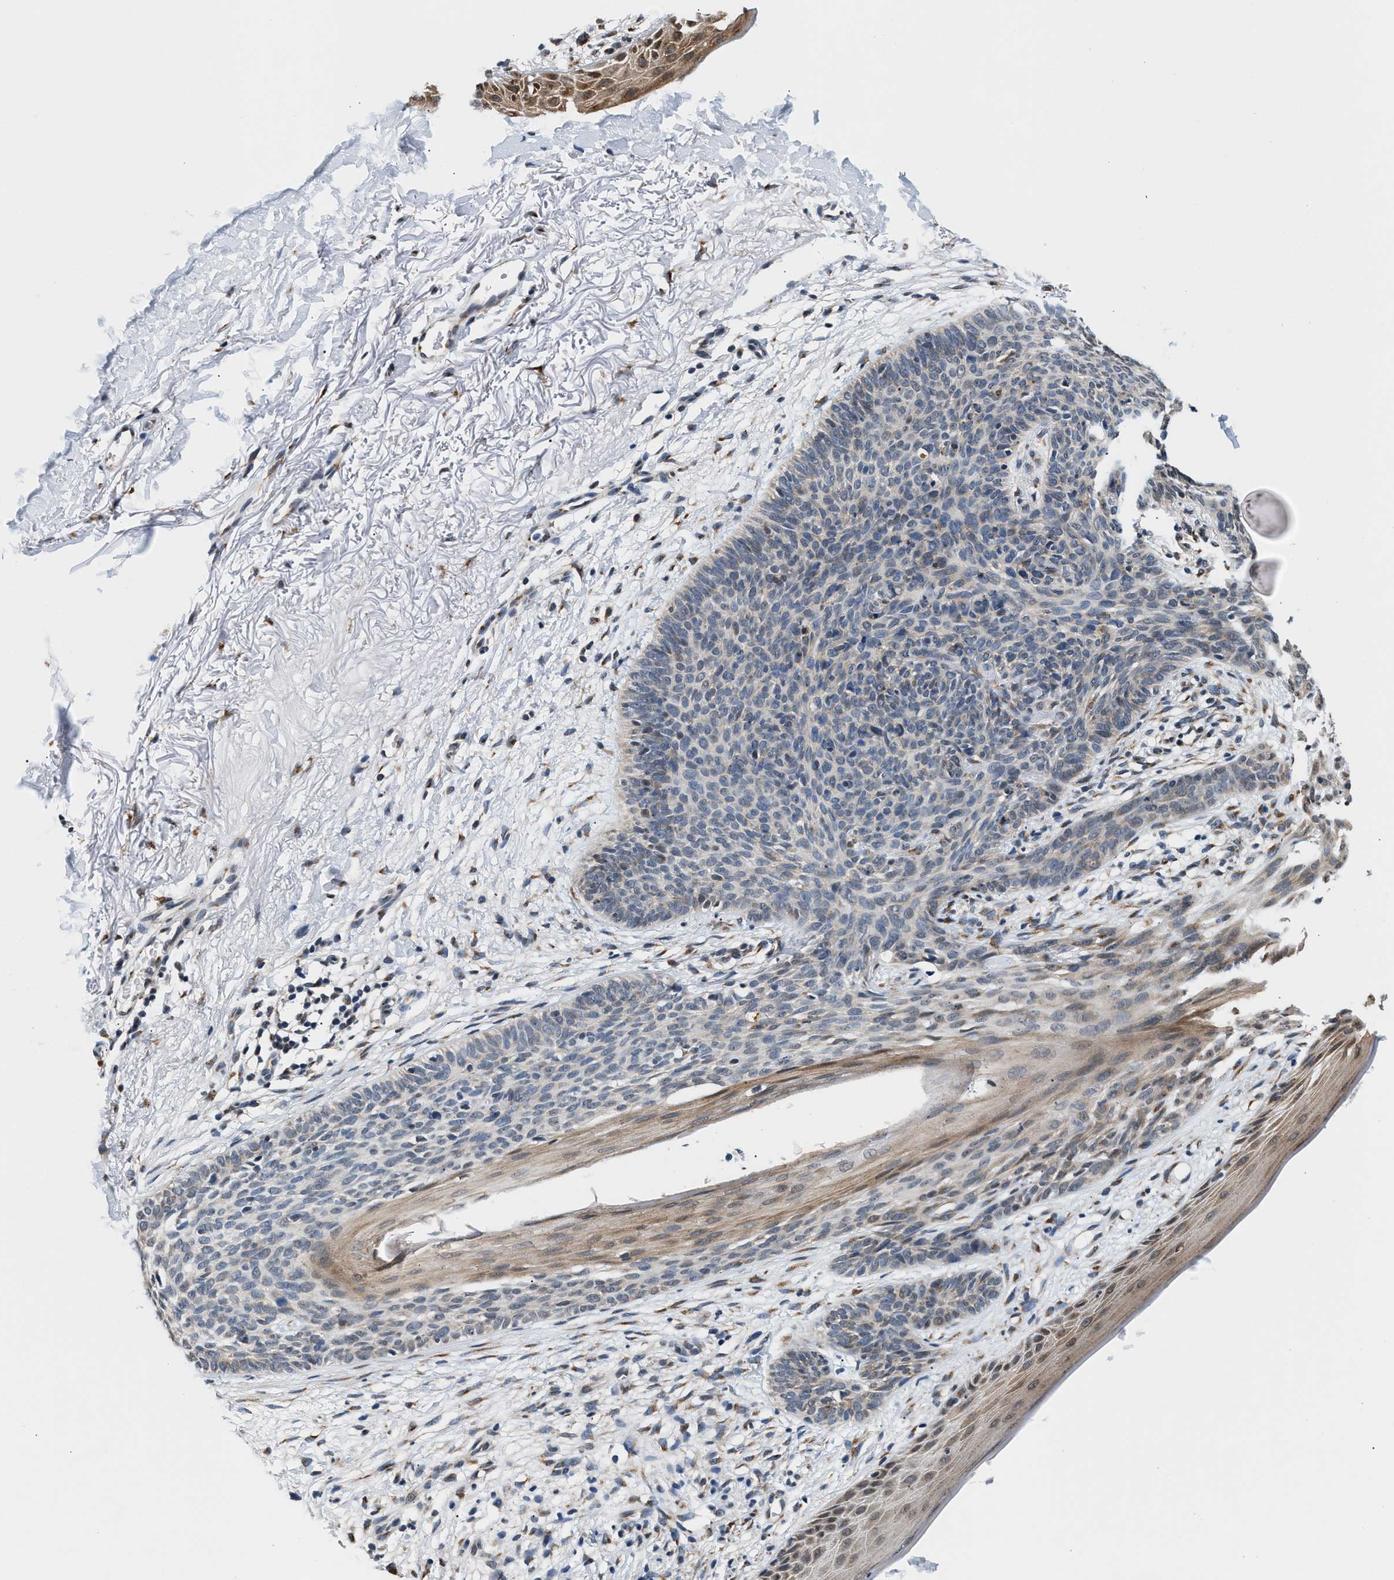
{"staining": {"intensity": "negative", "quantity": "none", "location": "none"}, "tissue": "skin cancer", "cell_type": "Tumor cells", "image_type": "cancer", "snomed": [{"axis": "morphology", "description": "Basal cell carcinoma"}, {"axis": "topography", "description": "Skin"}], "caption": "A photomicrograph of basal cell carcinoma (skin) stained for a protein reveals no brown staining in tumor cells.", "gene": "KCNMB2", "patient": {"sex": "female", "age": 70}}